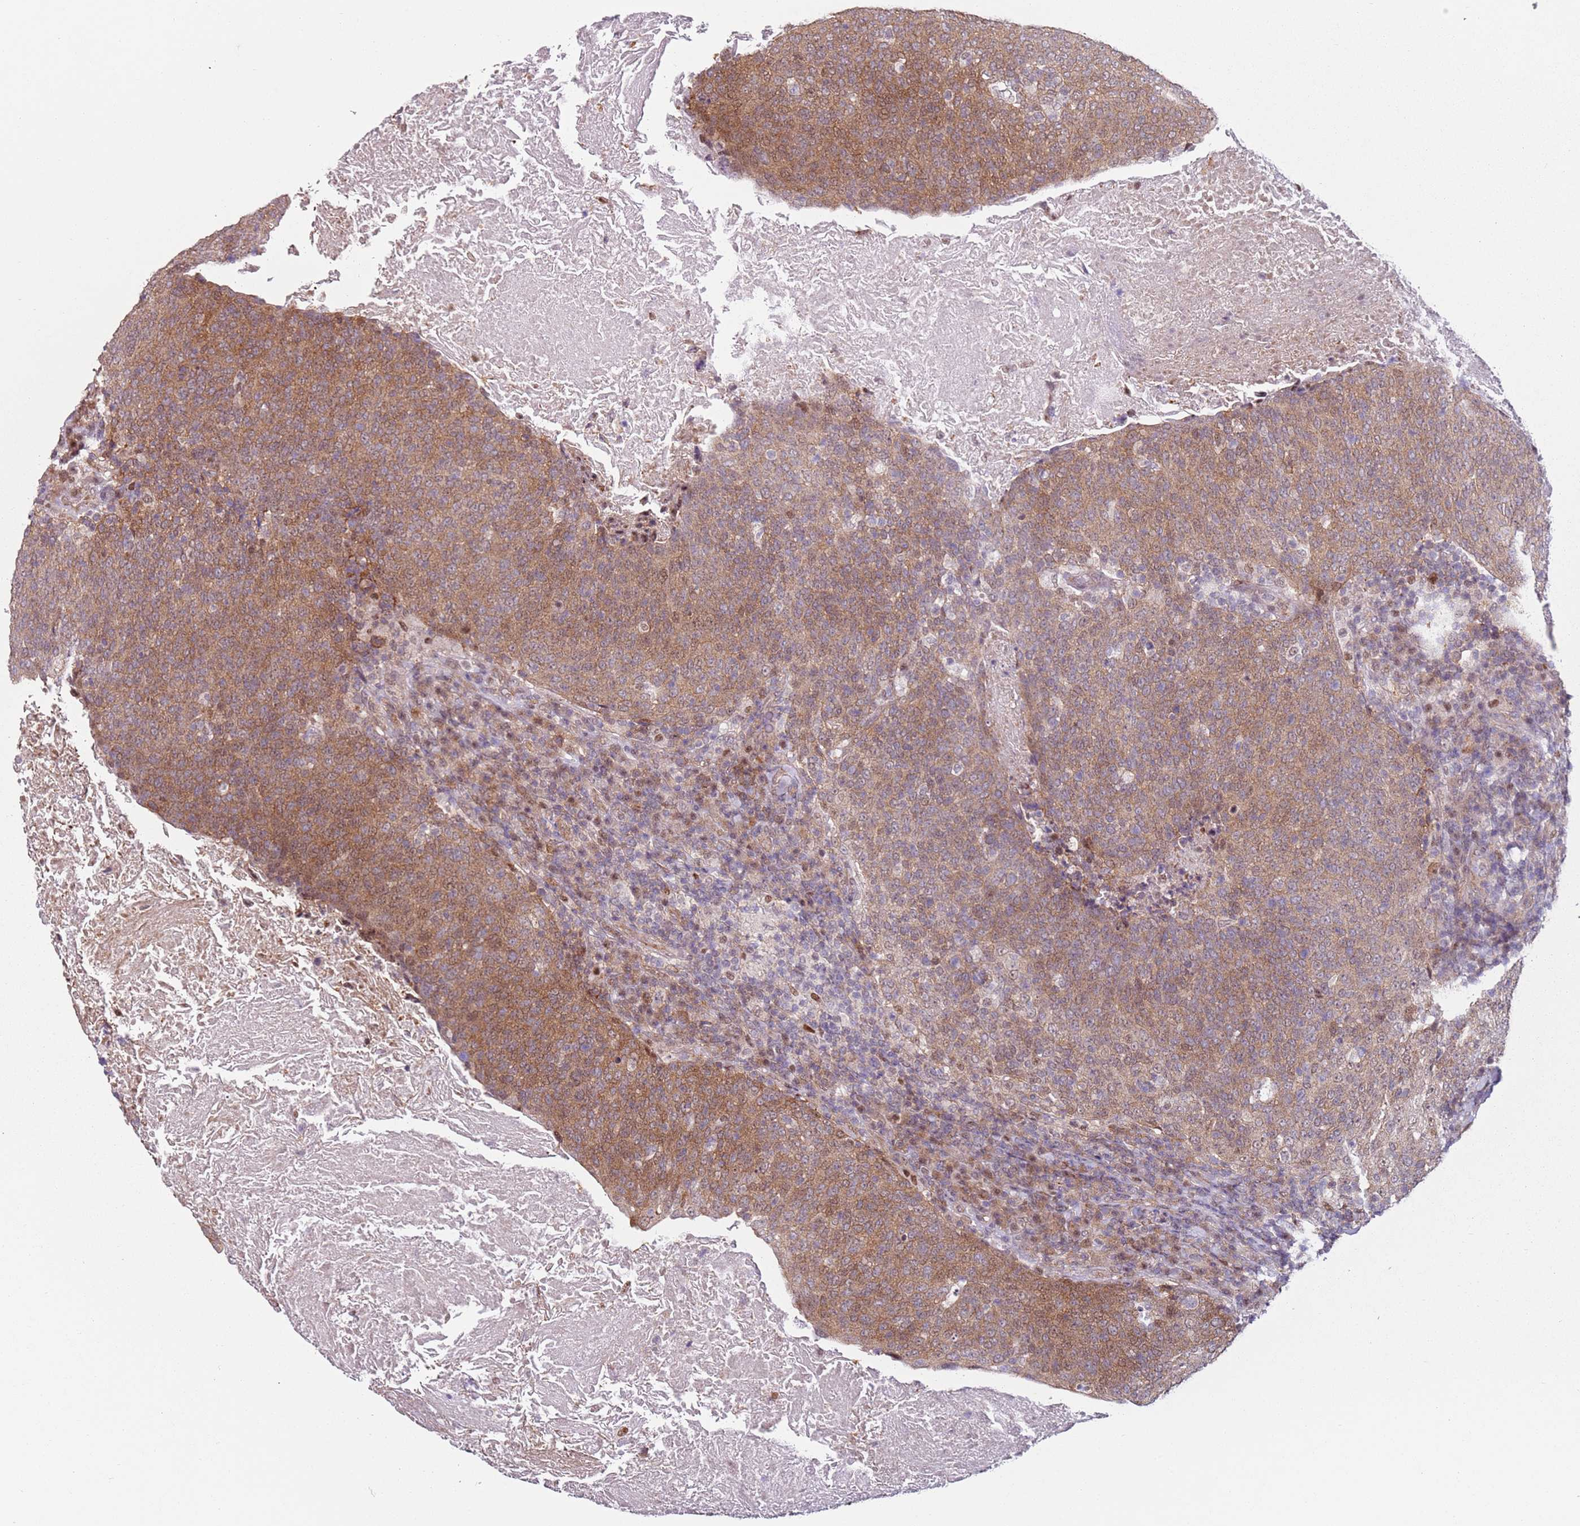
{"staining": {"intensity": "moderate", "quantity": ">75%", "location": "cytoplasmic/membranous"}, "tissue": "head and neck cancer", "cell_type": "Tumor cells", "image_type": "cancer", "snomed": [{"axis": "morphology", "description": "Squamous cell carcinoma, NOS"}, {"axis": "morphology", "description": "Squamous cell carcinoma, metastatic, NOS"}, {"axis": "topography", "description": "Lymph node"}, {"axis": "topography", "description": "Head-Neck"}], "caption": "A high-resolution photomicrograph shows immunohistochemistry staining of head and neck cancer, which demonstrates moderate cytoplasmic/membranous positivity in approximately >75% of tumor cells.", "gene": "PSMD4", "patient": {"sex": "male", "age": 62}}